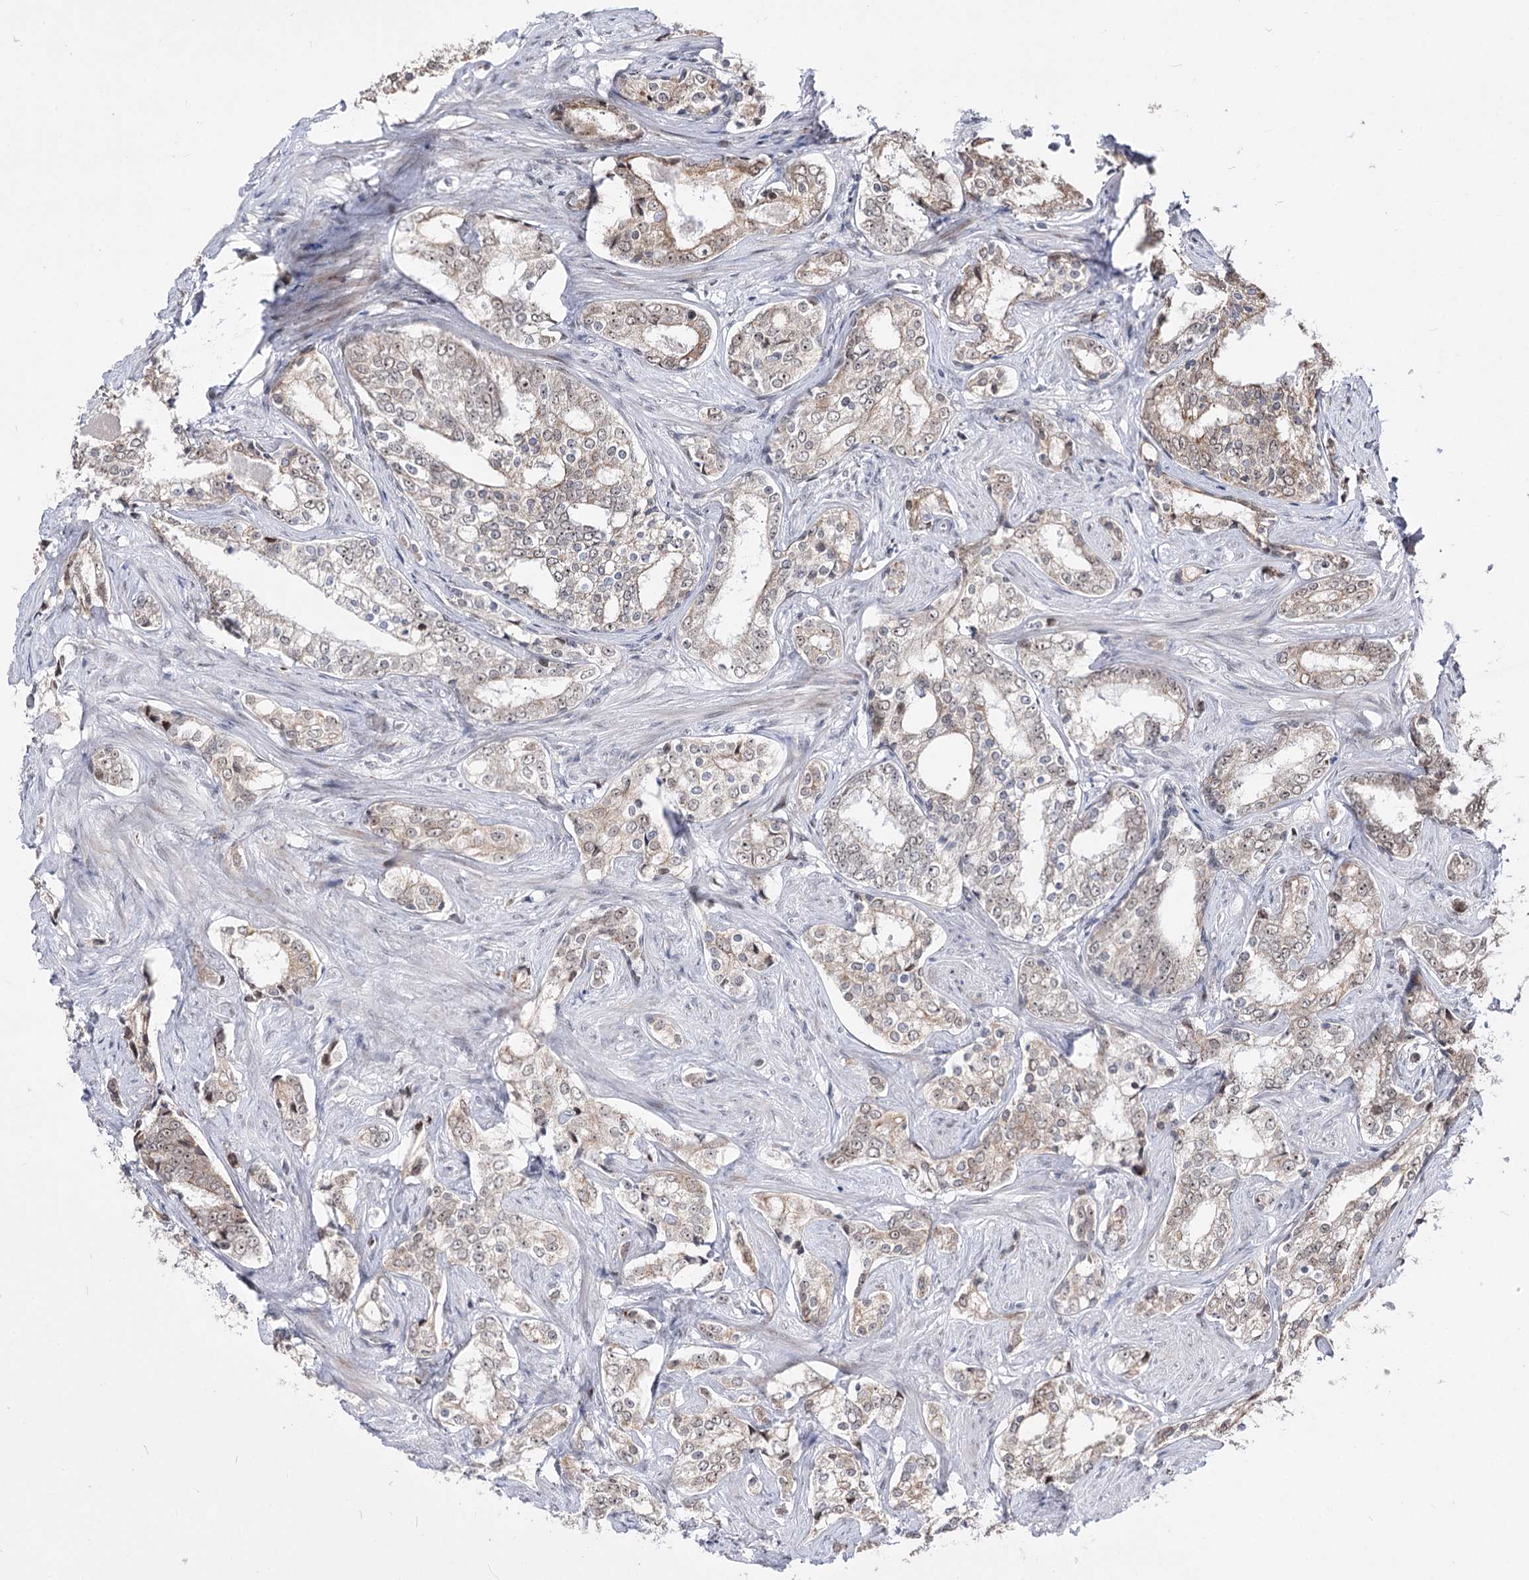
{"staining": {"intensity": "moderate", "quantity": "<25%", "location": "cytoplasmic/membranous"}, "tissue": "prostate cancer", "cell_type": "Tumor cells", "image_type": "cancer", "snomed": [{"axis": "morphology", "description": "Adenocarcinoma, High grade"}, {"axis": "topography", "description": "Prostate"}], "caption": "Immunohistochemistry (IHC) image of human prostate high-grade adenocarcinoma stained for a protein (brown), which exhibits low levels of moderate cytoplasmic/membranous staining in approximately <25% of tumor cells.", "gene": "STOX1", "patient": {"sex": "male", "age": 66}}